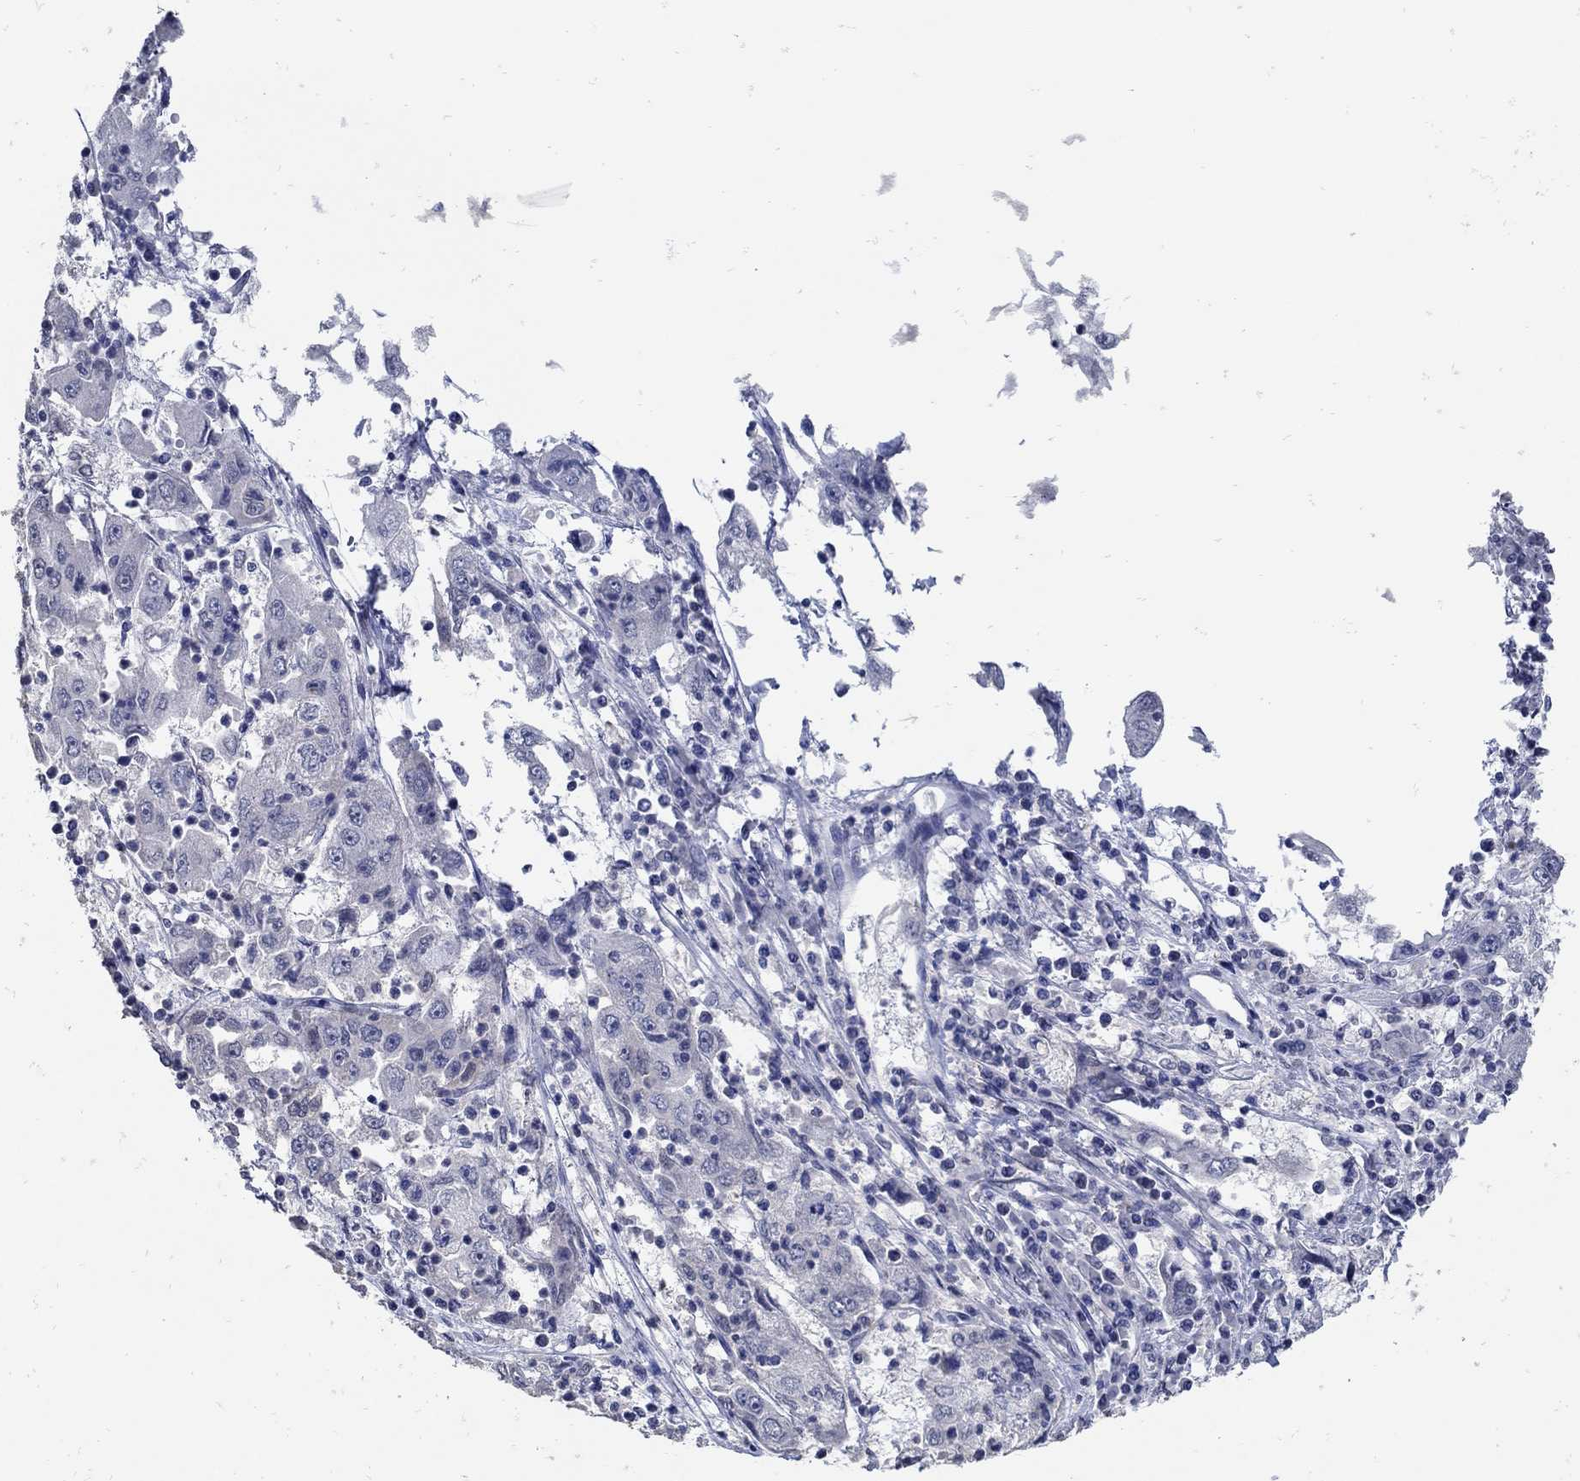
{"staining": {"intensity": "negative", "quantity": "none", "location": "none"}, "tissue": "cervical cancer", "cell_type": "Tumor cells", "image_type": "cancer", "snomed": [{"axis": "morphology", "description": "Squamous cell carcinoma, NOS"}, {"axis": "topography", "description": "Cervix"}], "caption": "A high-resolution photomicrograph shows immunohistochemistry staining of cervical cancer, which exhibits no significant expression in tumor cells.", "gene": "KCNN3", "patient": {"sex": "female", "age": 36}}